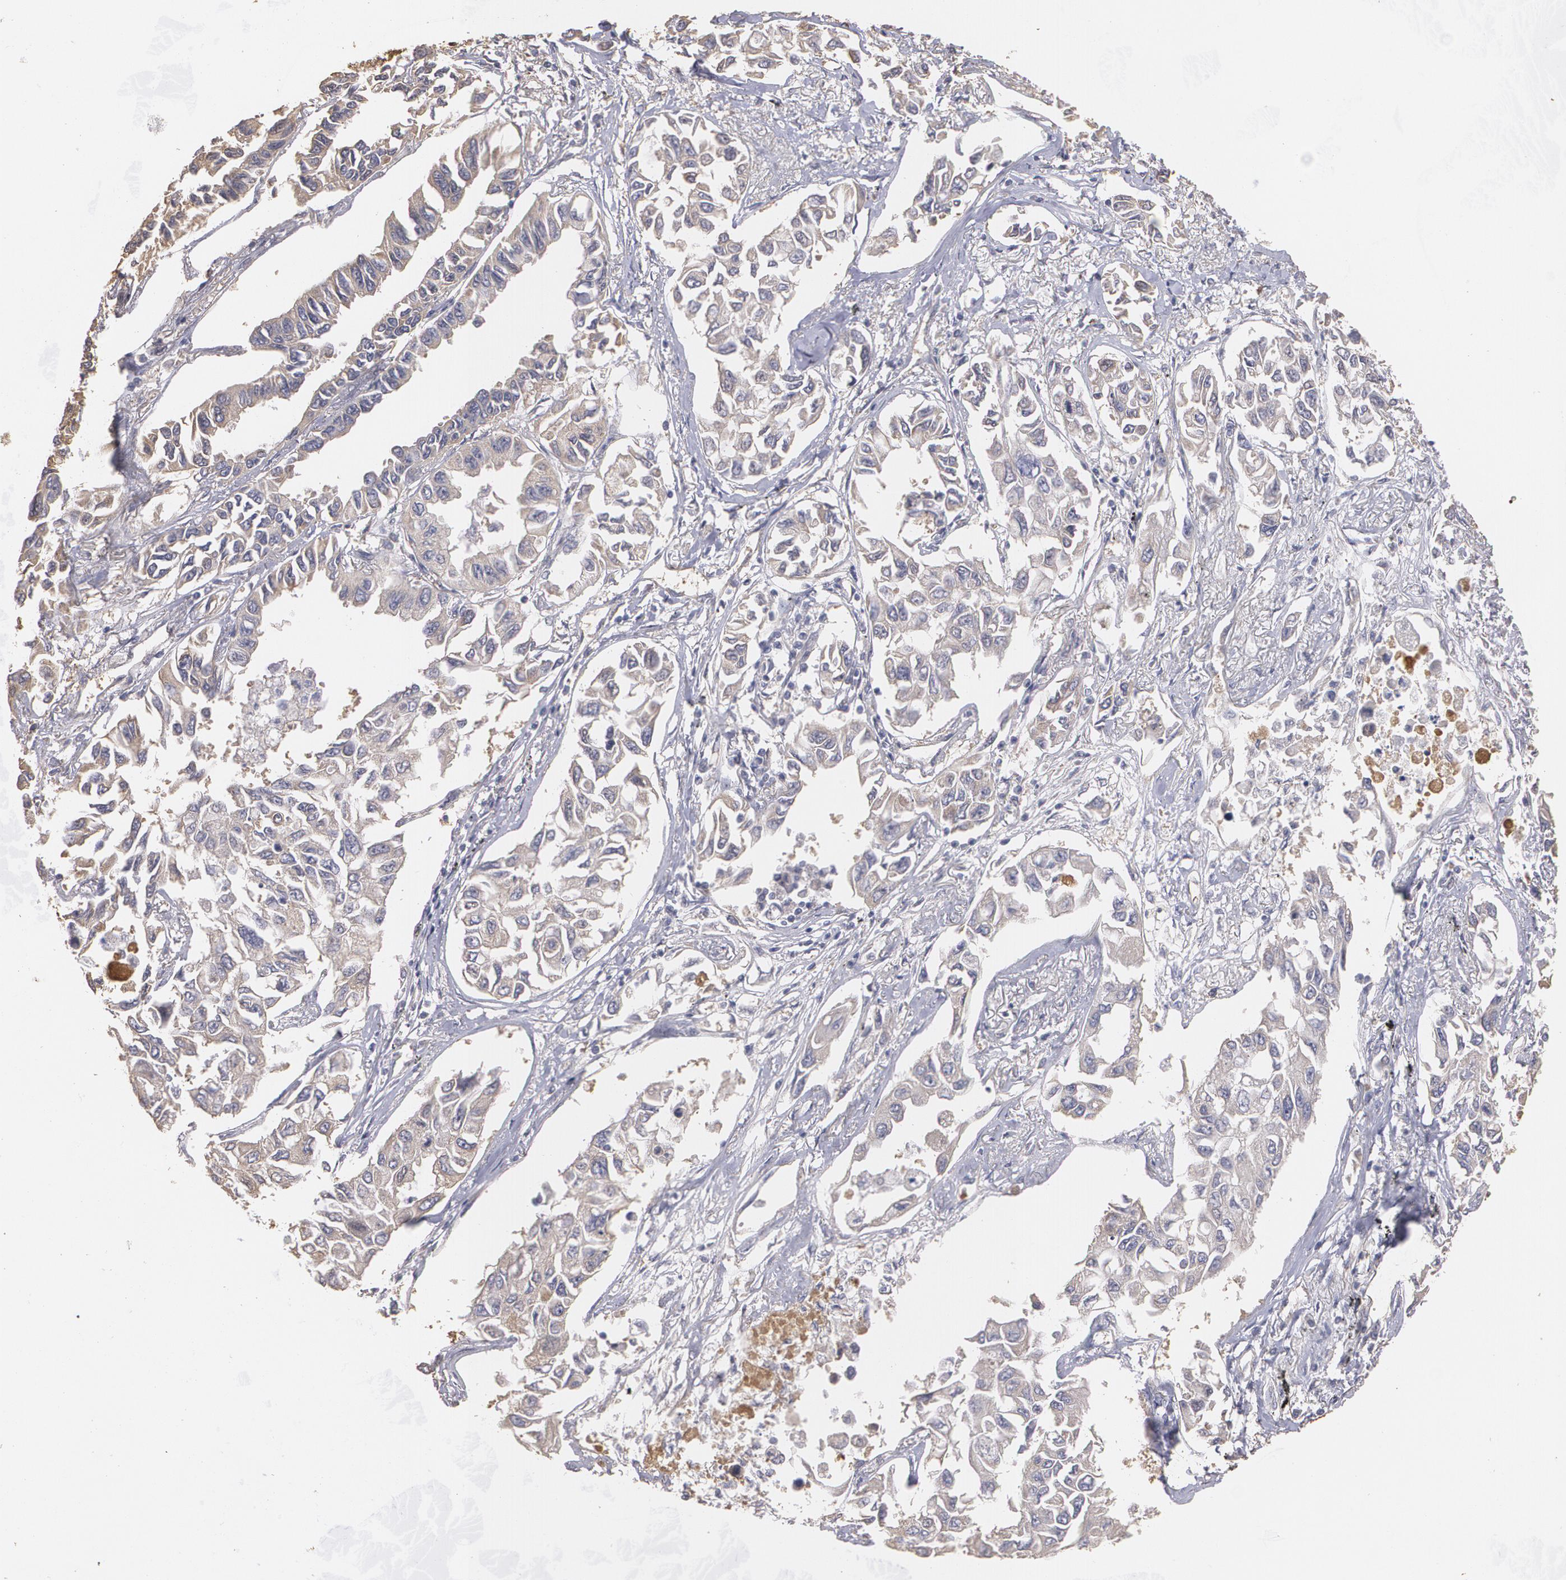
{"staining": {"intensity": "weak", "quantity": ">75%", "location": "cytoplasmic/membranous"}, "tissue": "lung cancer", "cell_type": "Tumor cells", "image_type": "cancer", "snomed": [{"axis": "morphology", "description": "Adenocarcinoma, NOS"}, {"axis": "topography", "description": "Lung"}], "caption": "The micrograph reveals a brown stain indicating the presence of a protein in the cytoplasmic/membranous of tumor cells in adenocarcinoma (lung).", "gene": "PON1", "patient": {"sex": "male", "age": 64}}